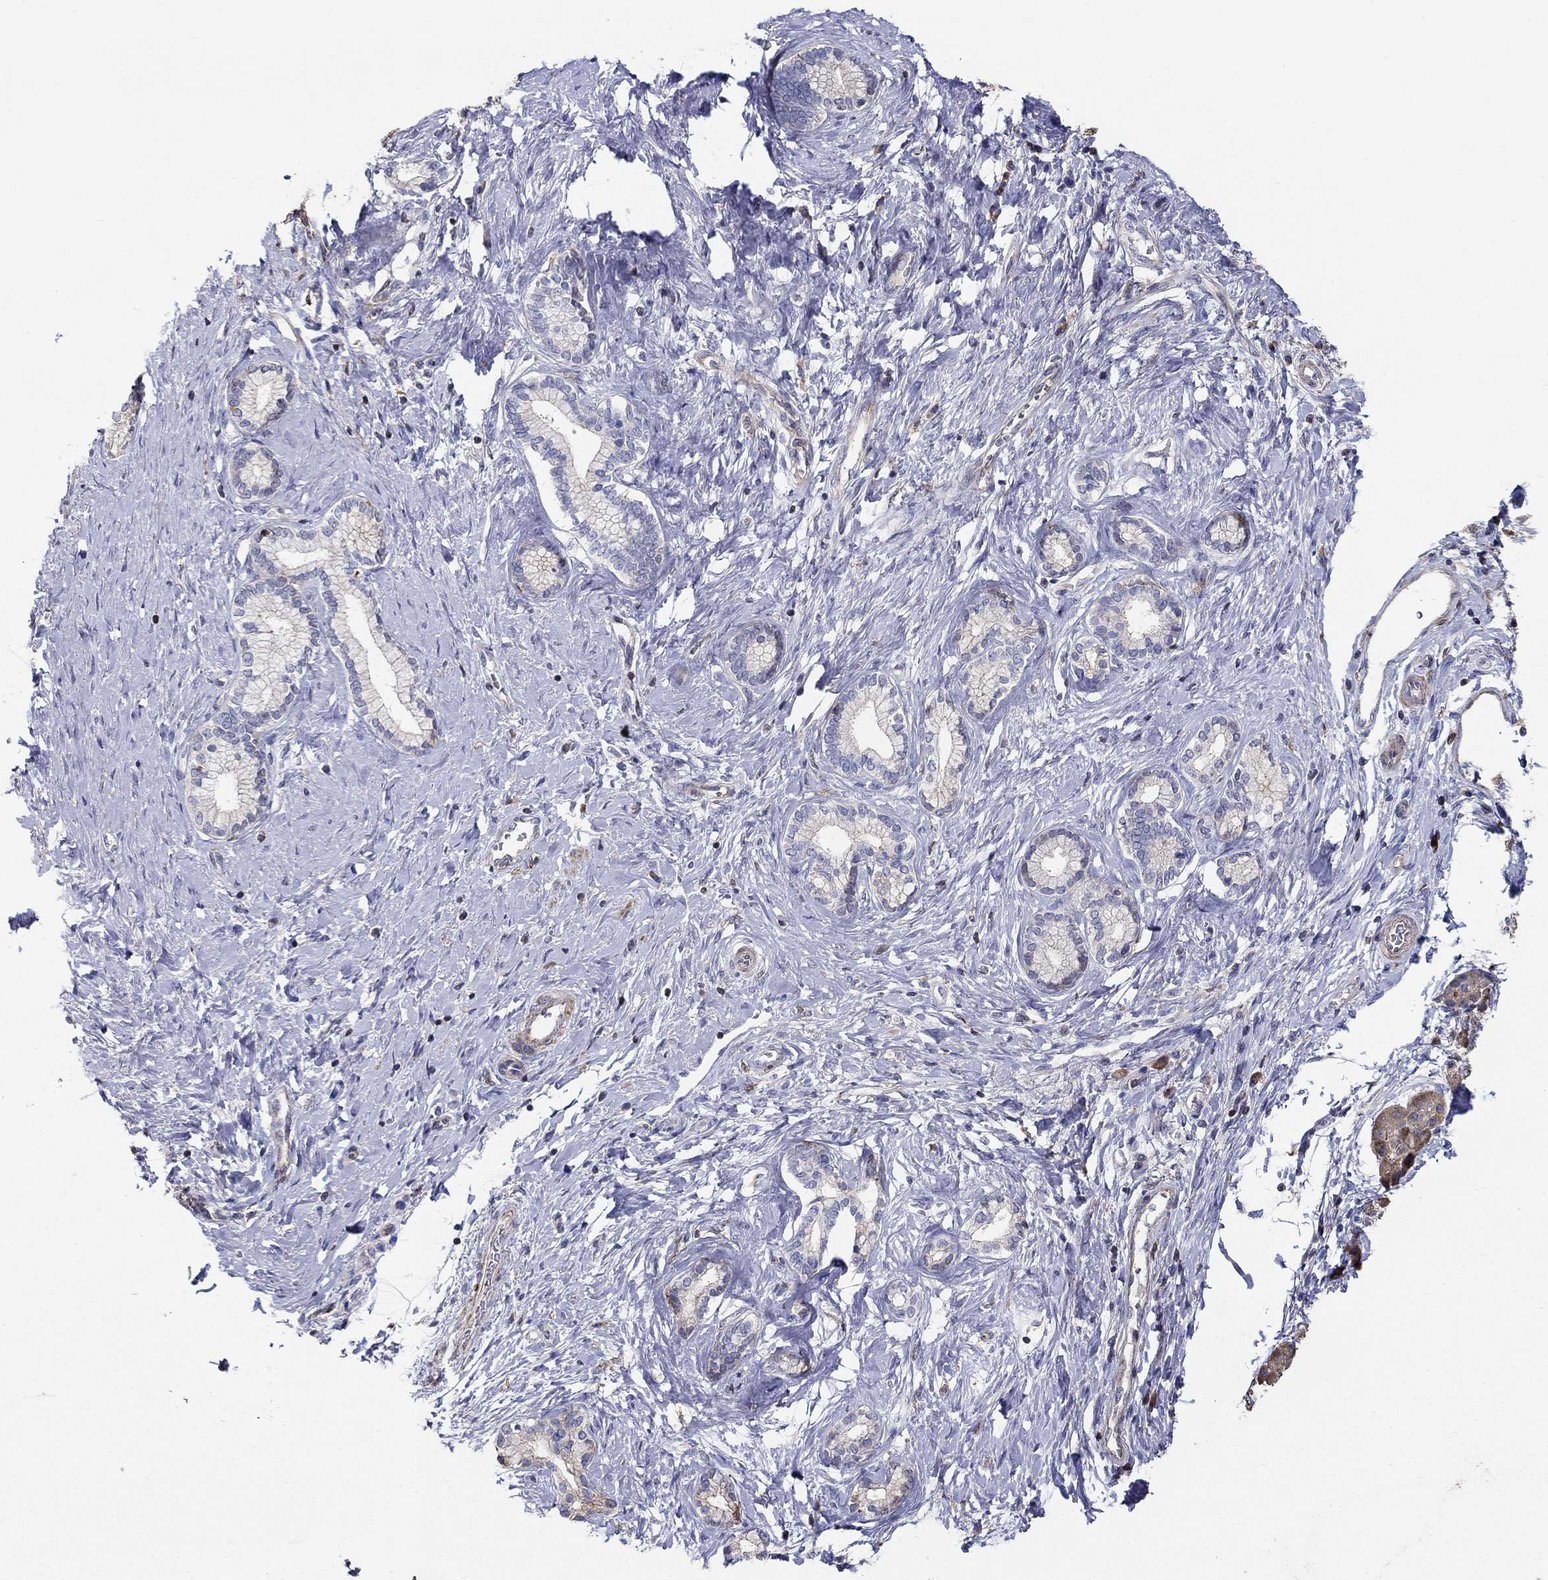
{"staining": {"intensity": "strong", "quantity": "<25%", "location": "cytoplasmic/membranous"}, "tissue": "pancreatic cancer", "cell_type": "Tumor cells", "image_type": "cancer", "snomed": [{"axis": "morphology", "description": "Adenocarcinoma, NOS"}, {"axis": "topography", "description": "Pancreas"}], "caption": "Immunohistochemistry photomicrograph of neoplastic tissue: human pancreatic cancer stained using IHC exhibits medium levels of strong protein expression localized specifically in the cytoplasmic/membranous of tumor cells, appearing as a cytoplasmic/membranous brown color.", "gene": "NPHP1", "patient": {"sex": "female", "age": 73}}